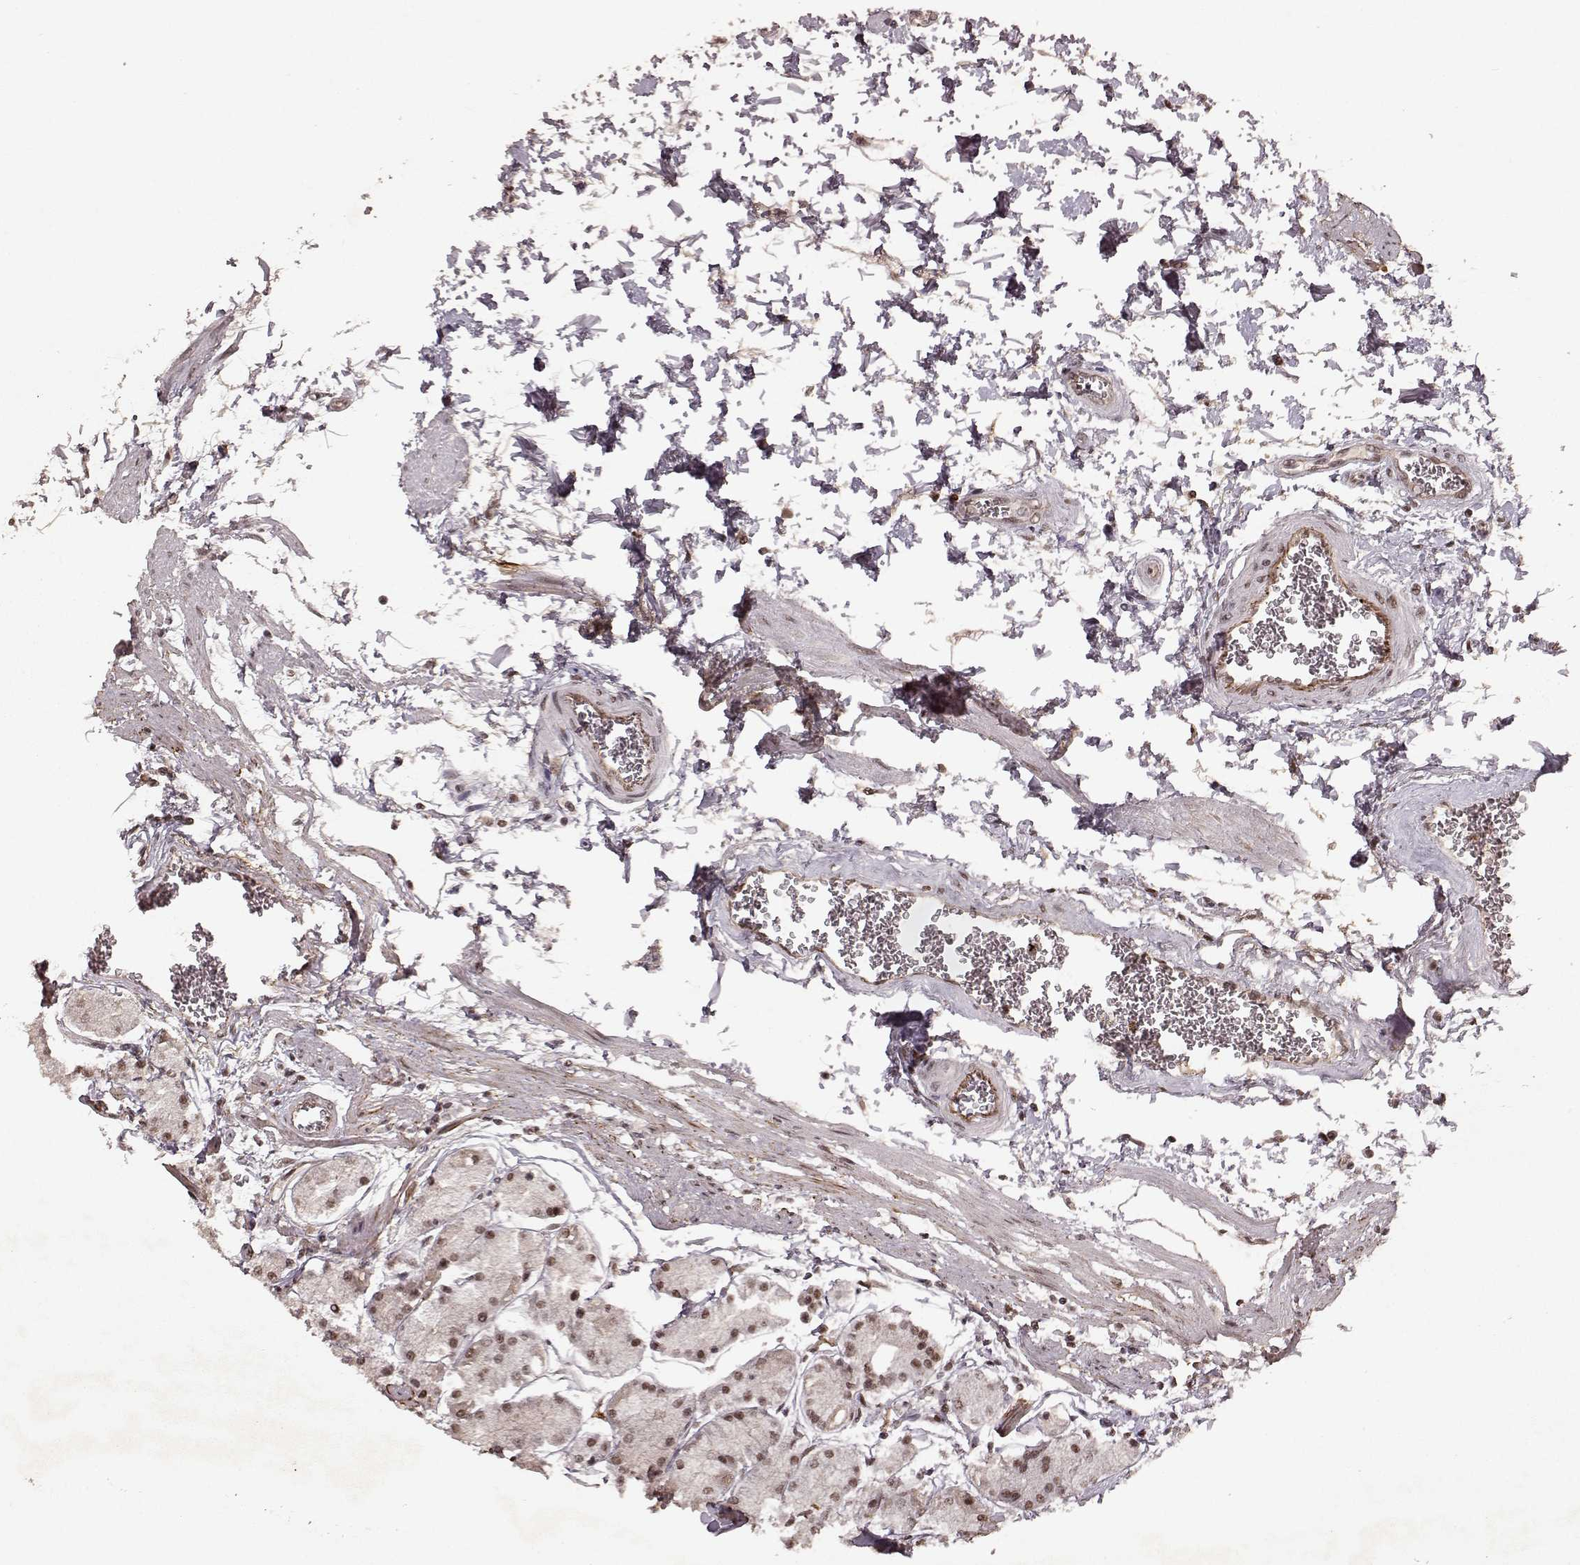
{"staining": {"intensity": "moderate", "quantity": "<25%", "location": "nuclear"}, "tissue": "stomach", "cell_type": "Glandular cells", "image_type": "normal", "snomed": [{"axis": "morphology", "description": "Normal tissue, NOS"}, {"axis": "topography", "description": "Stomach, upper"}], "caption": "IHC image of unremarkable stomach: stomach stained using IHC demonstrates low levels of moderate protein expression localized specifically in the nuclear of glandular cells, appearing as a nuclear brown color.", "gene": "RRAGD", "patient": {"sex": "male", "age": 60}}